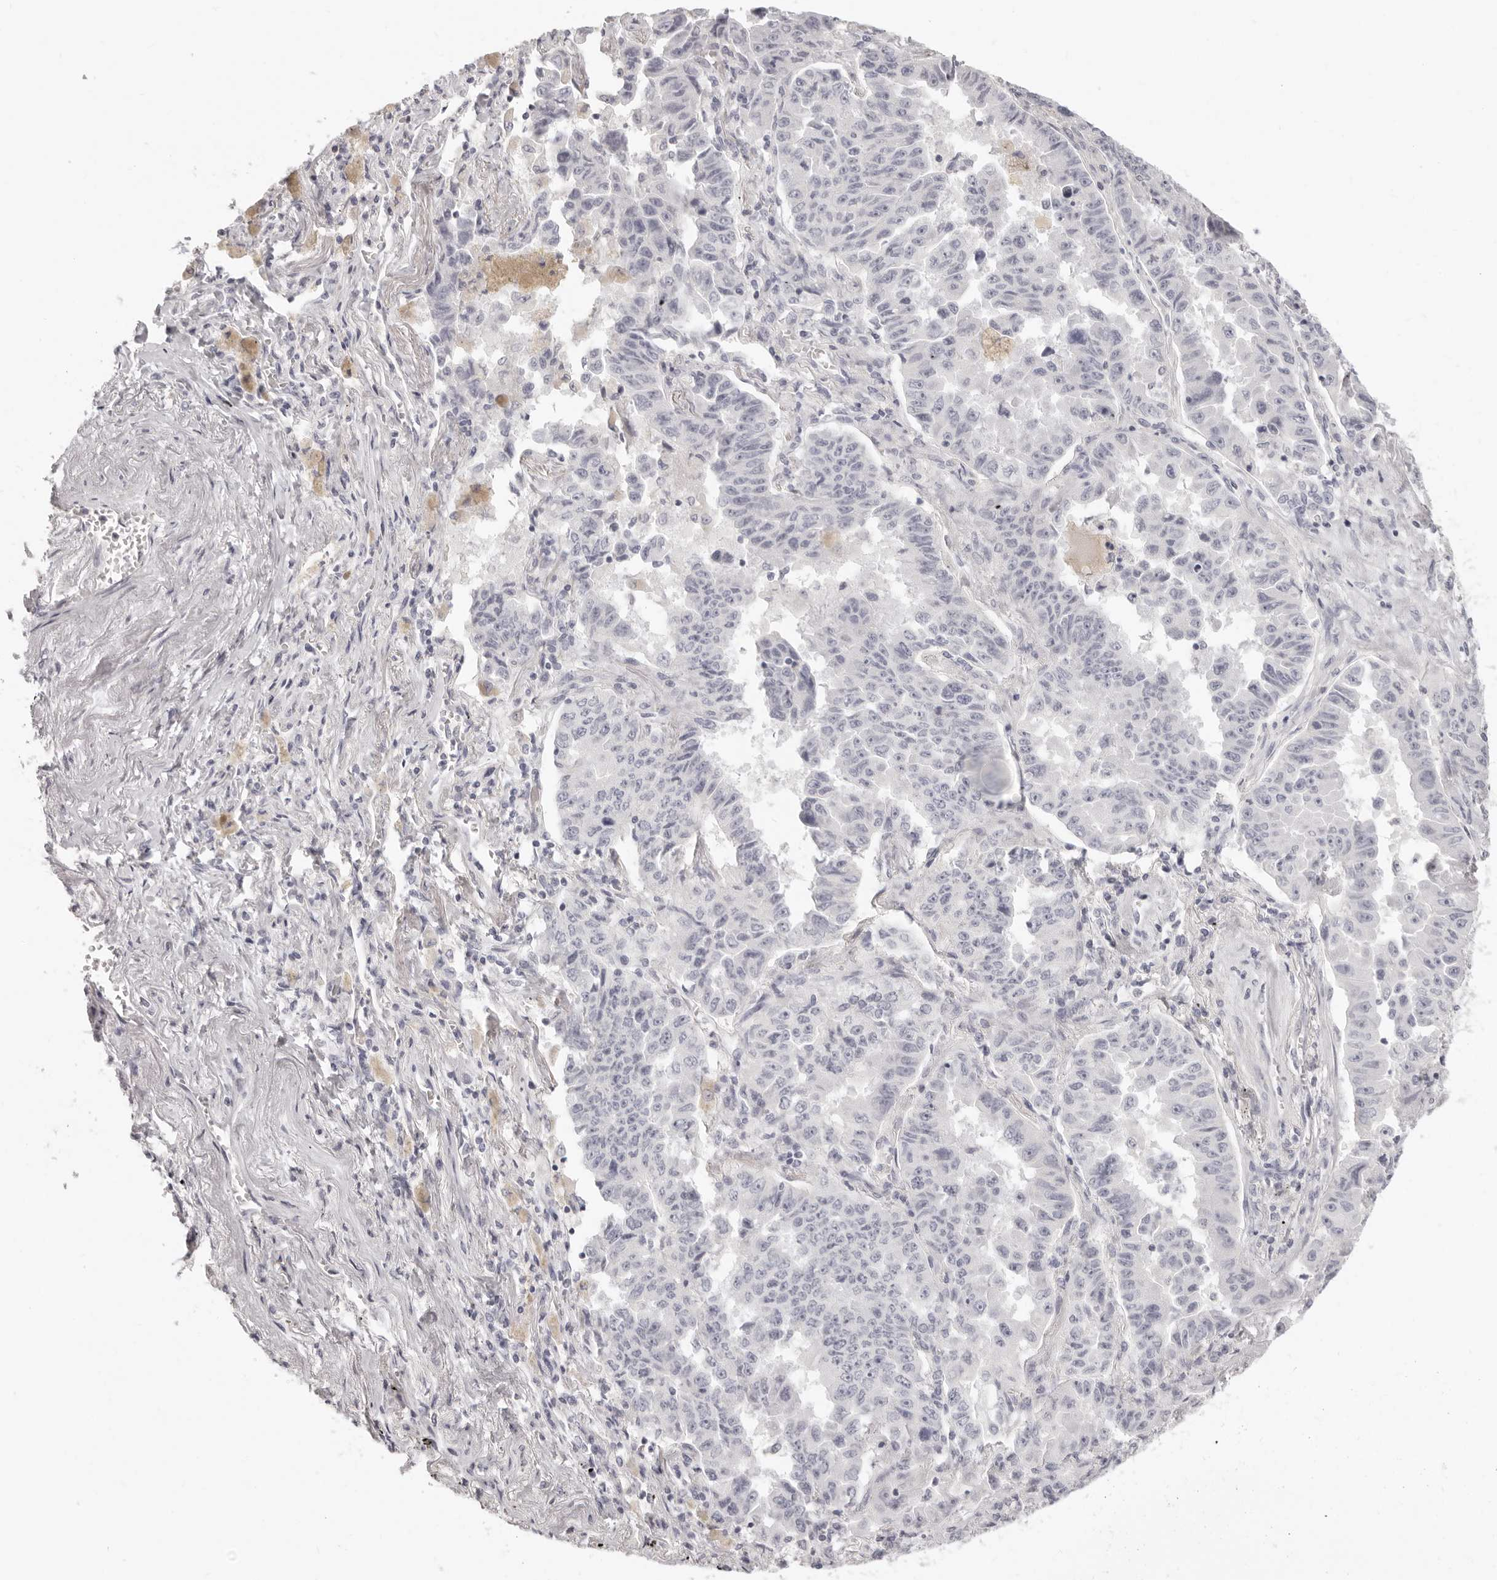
{"staining": {"intensity": "negative", "quantity": "none", "location": "none"}, "tissue": "lung cancer", "cell_type": "Tumor cells", "image_type": "cancer", "snomed": [{"axis": "morphology", "description": "Adenocarcinoma, NOS"}, {"axis": "topography", "description": "Lung"}], "caption": "An image of lung adenocarcinoma stained for a protein demonstrates no brown staining in tumor cells.", "gene": "FABP1", "patient": {"sex": "female", "age": 51}}